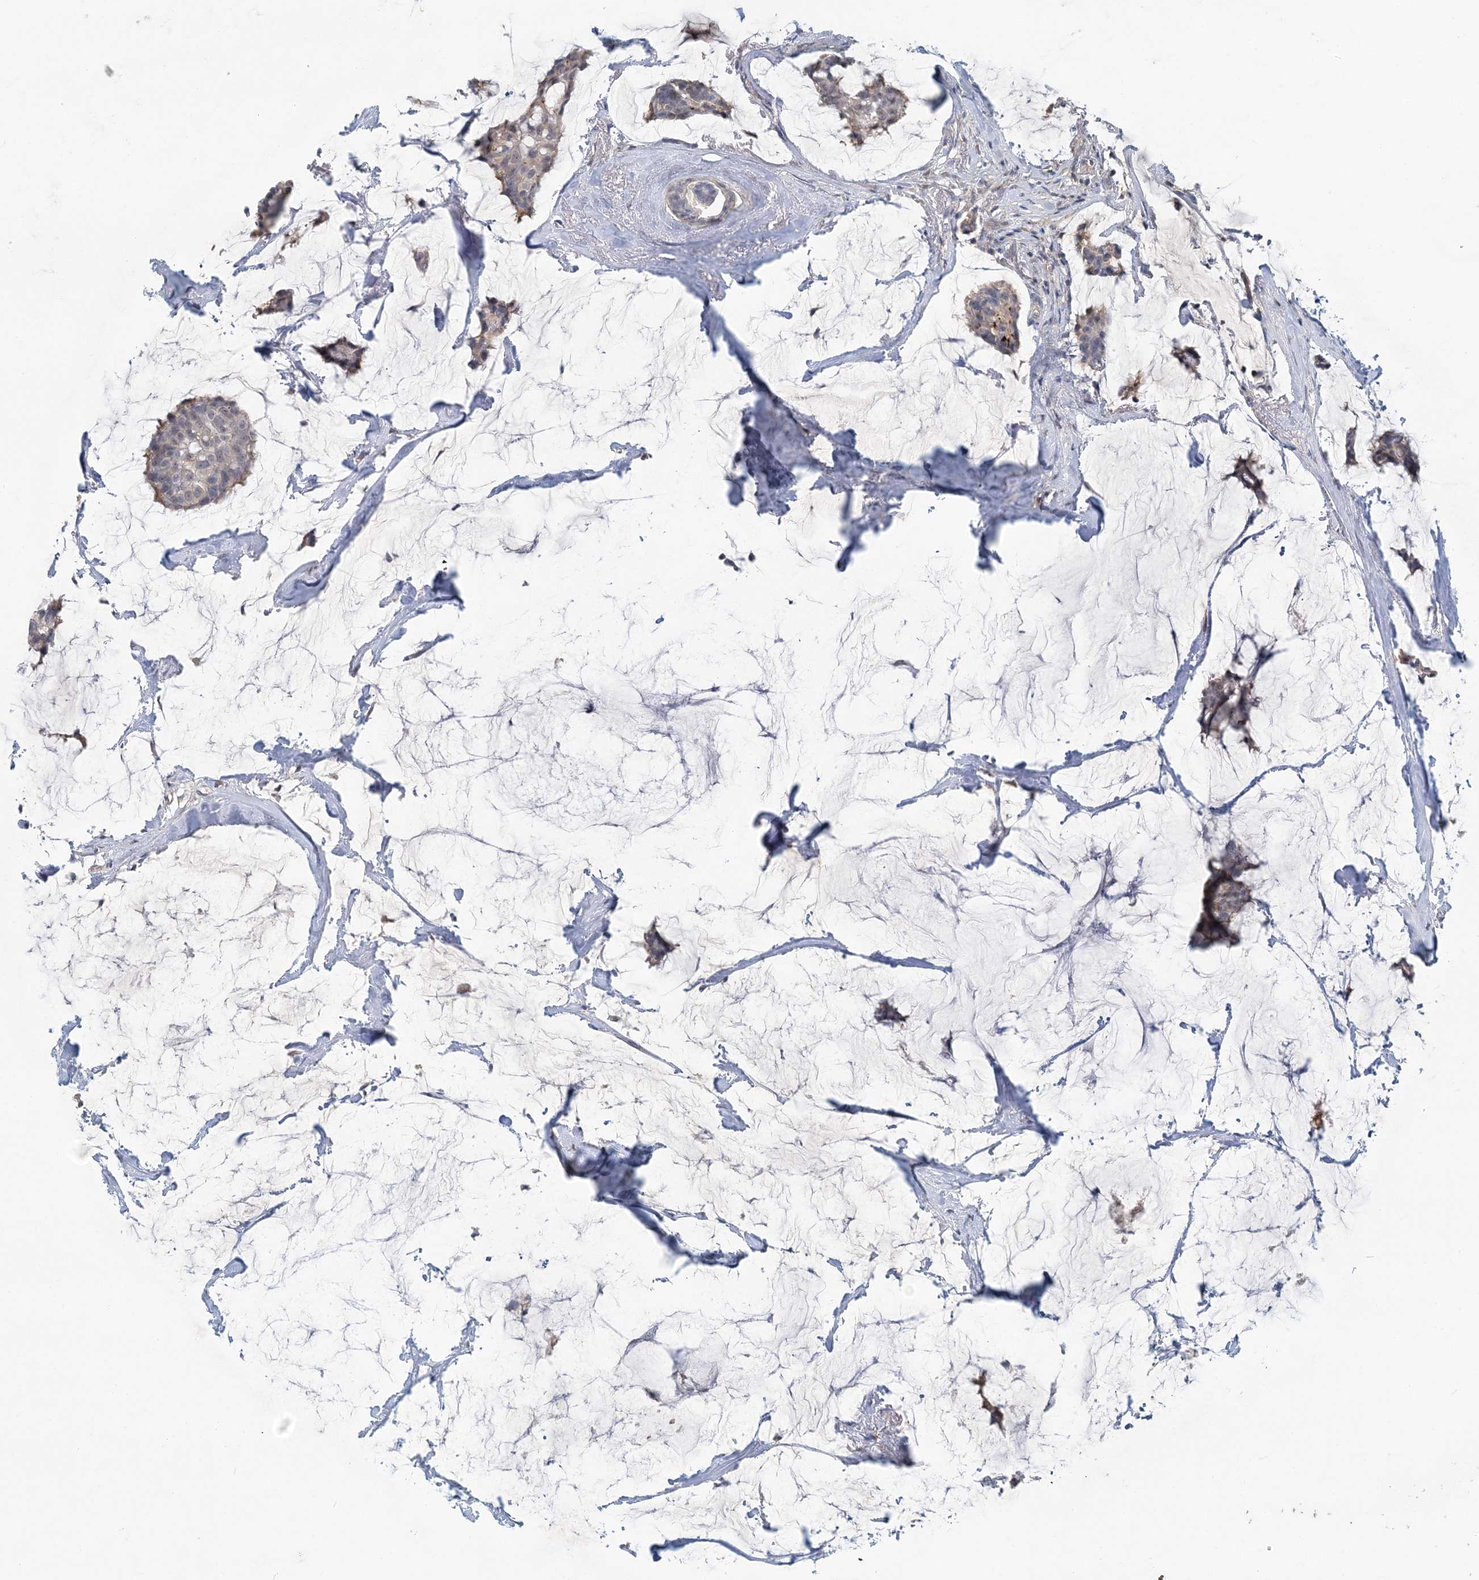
{"staining": {"intensity": "negative", "quantity": "none", "location": "none"}, "tissue": "breast cancer", "cell_type": "Tumor cells", "image_type": "cancer", "snomed": [{"axis": "morphology", "description": "Duct carcinoma"}, {"axis": "topography", "description": "Breast"}], "caption": "Invasive ductal carcinoma (breast) was stained to show a protein in brown. There is no significant staining in tumor cells.", "gene": "RNF25", "patient": {"sex": "female", "age": 93}}